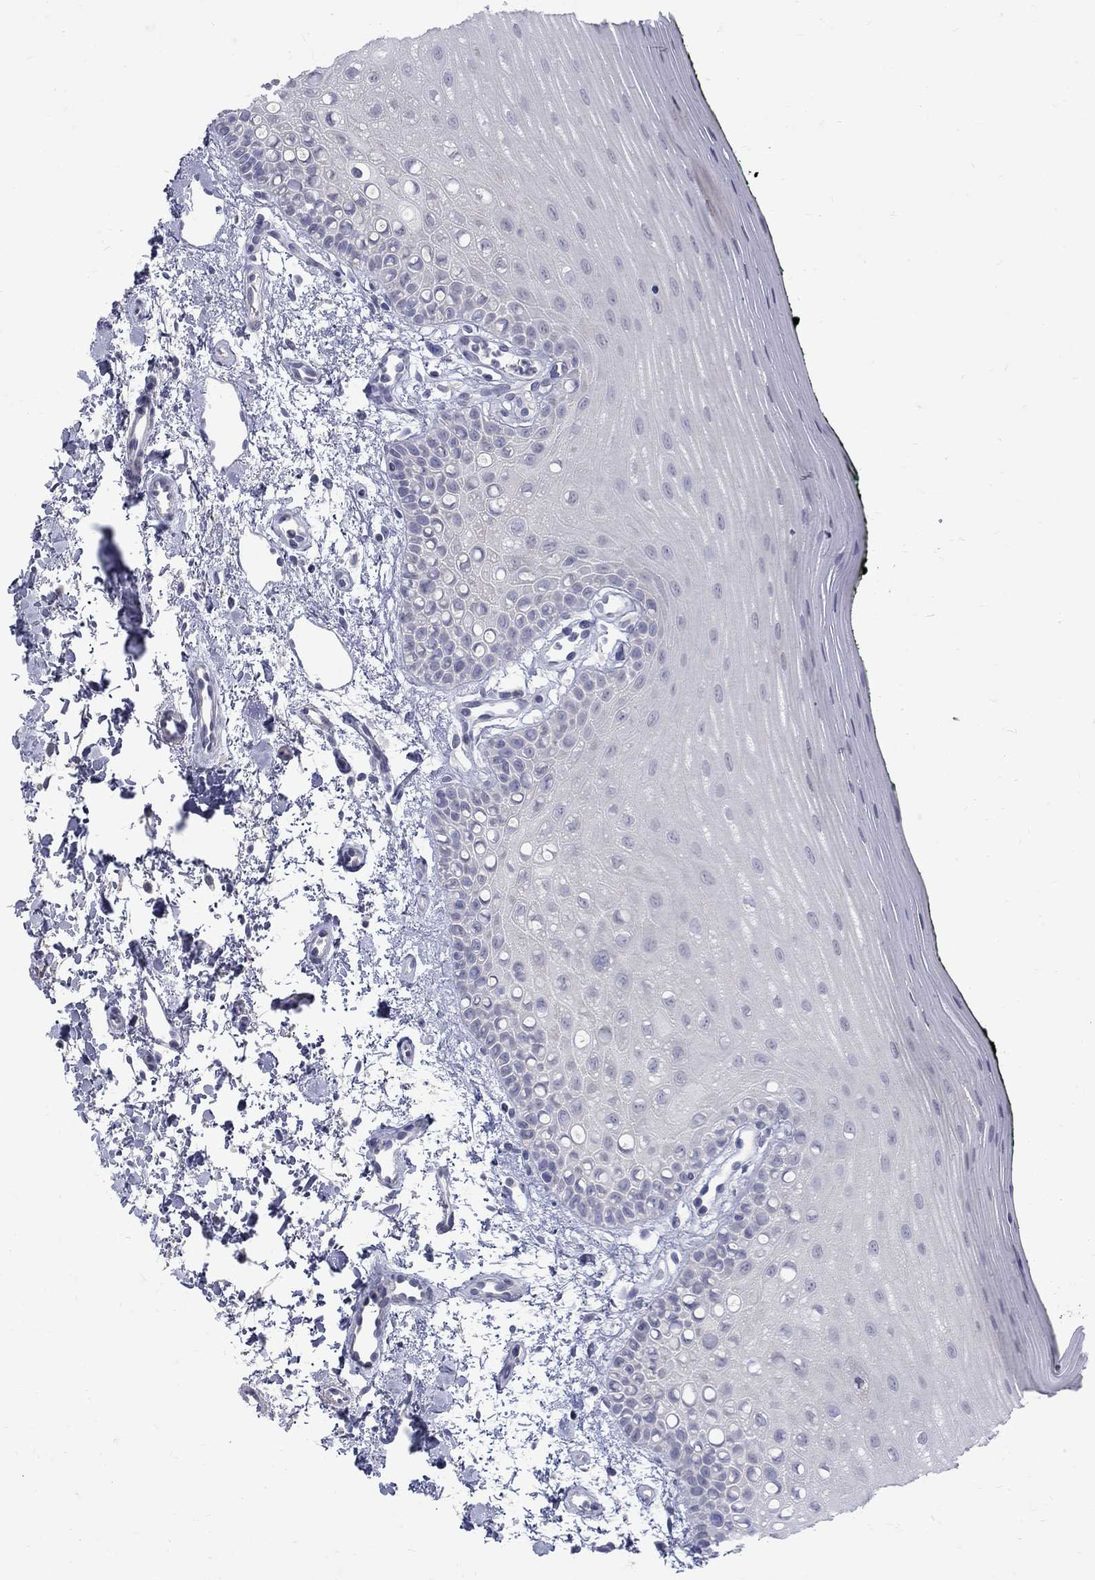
{"staining": {"intensity": "negative", "quantity": "none", "location": "none"}, "tissue": "oral mucosa", "cell_type": "Squamous epithelial cells", "image_type": "normal", "snomed": [{"axis": "morphology", "description": "Normal tissue, NOS"}, {"axis": "topography", "description": "Oral tissue"}], "caption": "Immunohistochemistry of unremarkable human oral mucosa exhibits no expression in squamous epithelial cells.", "gene": "CTNND2", "patient": {"sex": "female", "age": 78}}